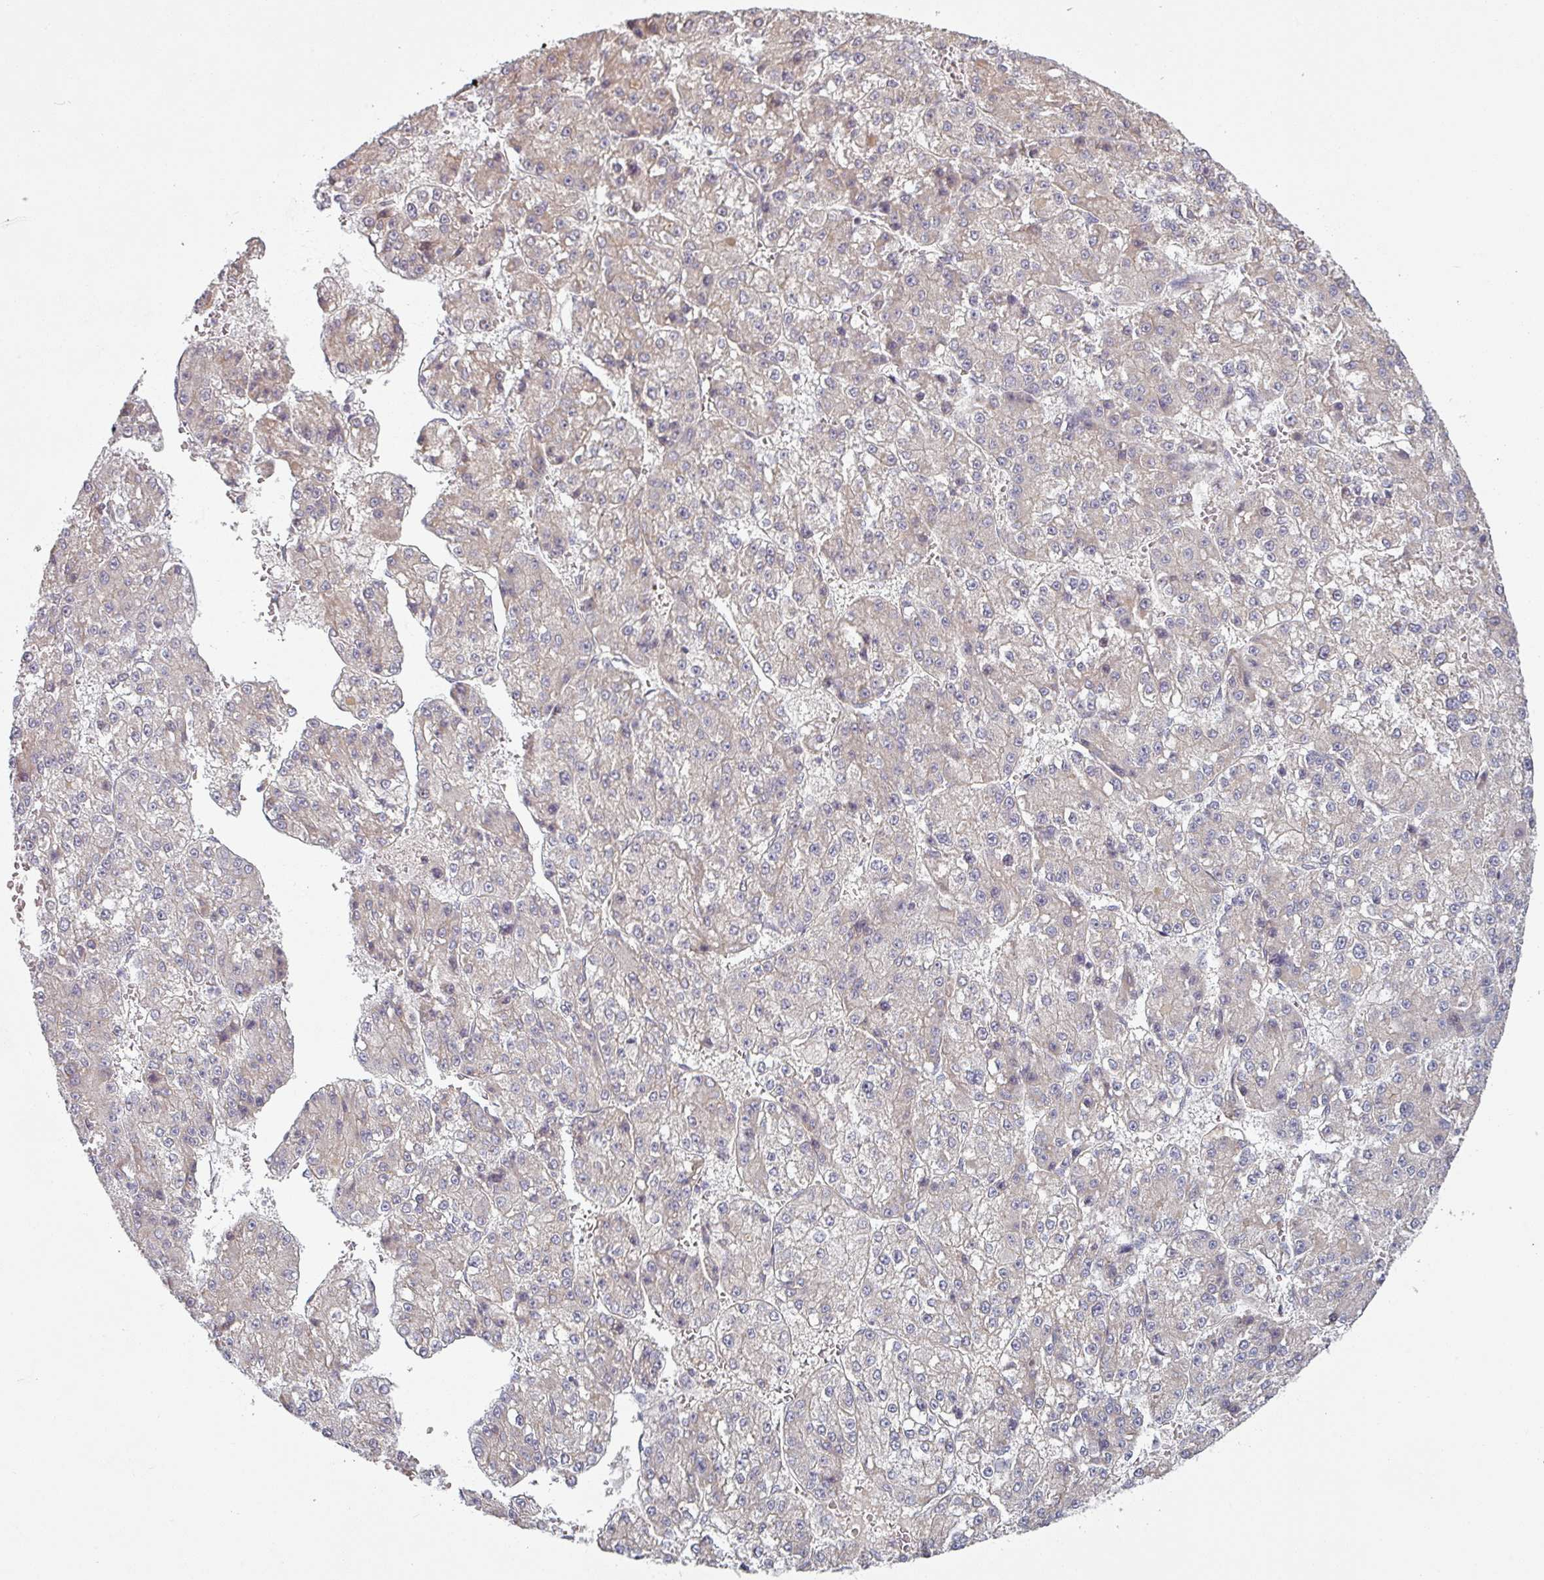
{"staining": {"intensity": "negative", "quantity": "none", "location": "none"}, "tissue": "liver cancer", "cell_type": "Tumor cells", "image_type": "cancer", "snomed": [{"axis": "morphology", "description": "Carcinoma, Hepatocellular, NOS"}, {"axis": "topography", "description": "Liver"}], "caption": "This is an immunohistochemistry image of liver cancer. There is no staining in tumor cells.", "gene": "PLEKHJ1", "patient": {"sex": "female", "age": 73}}